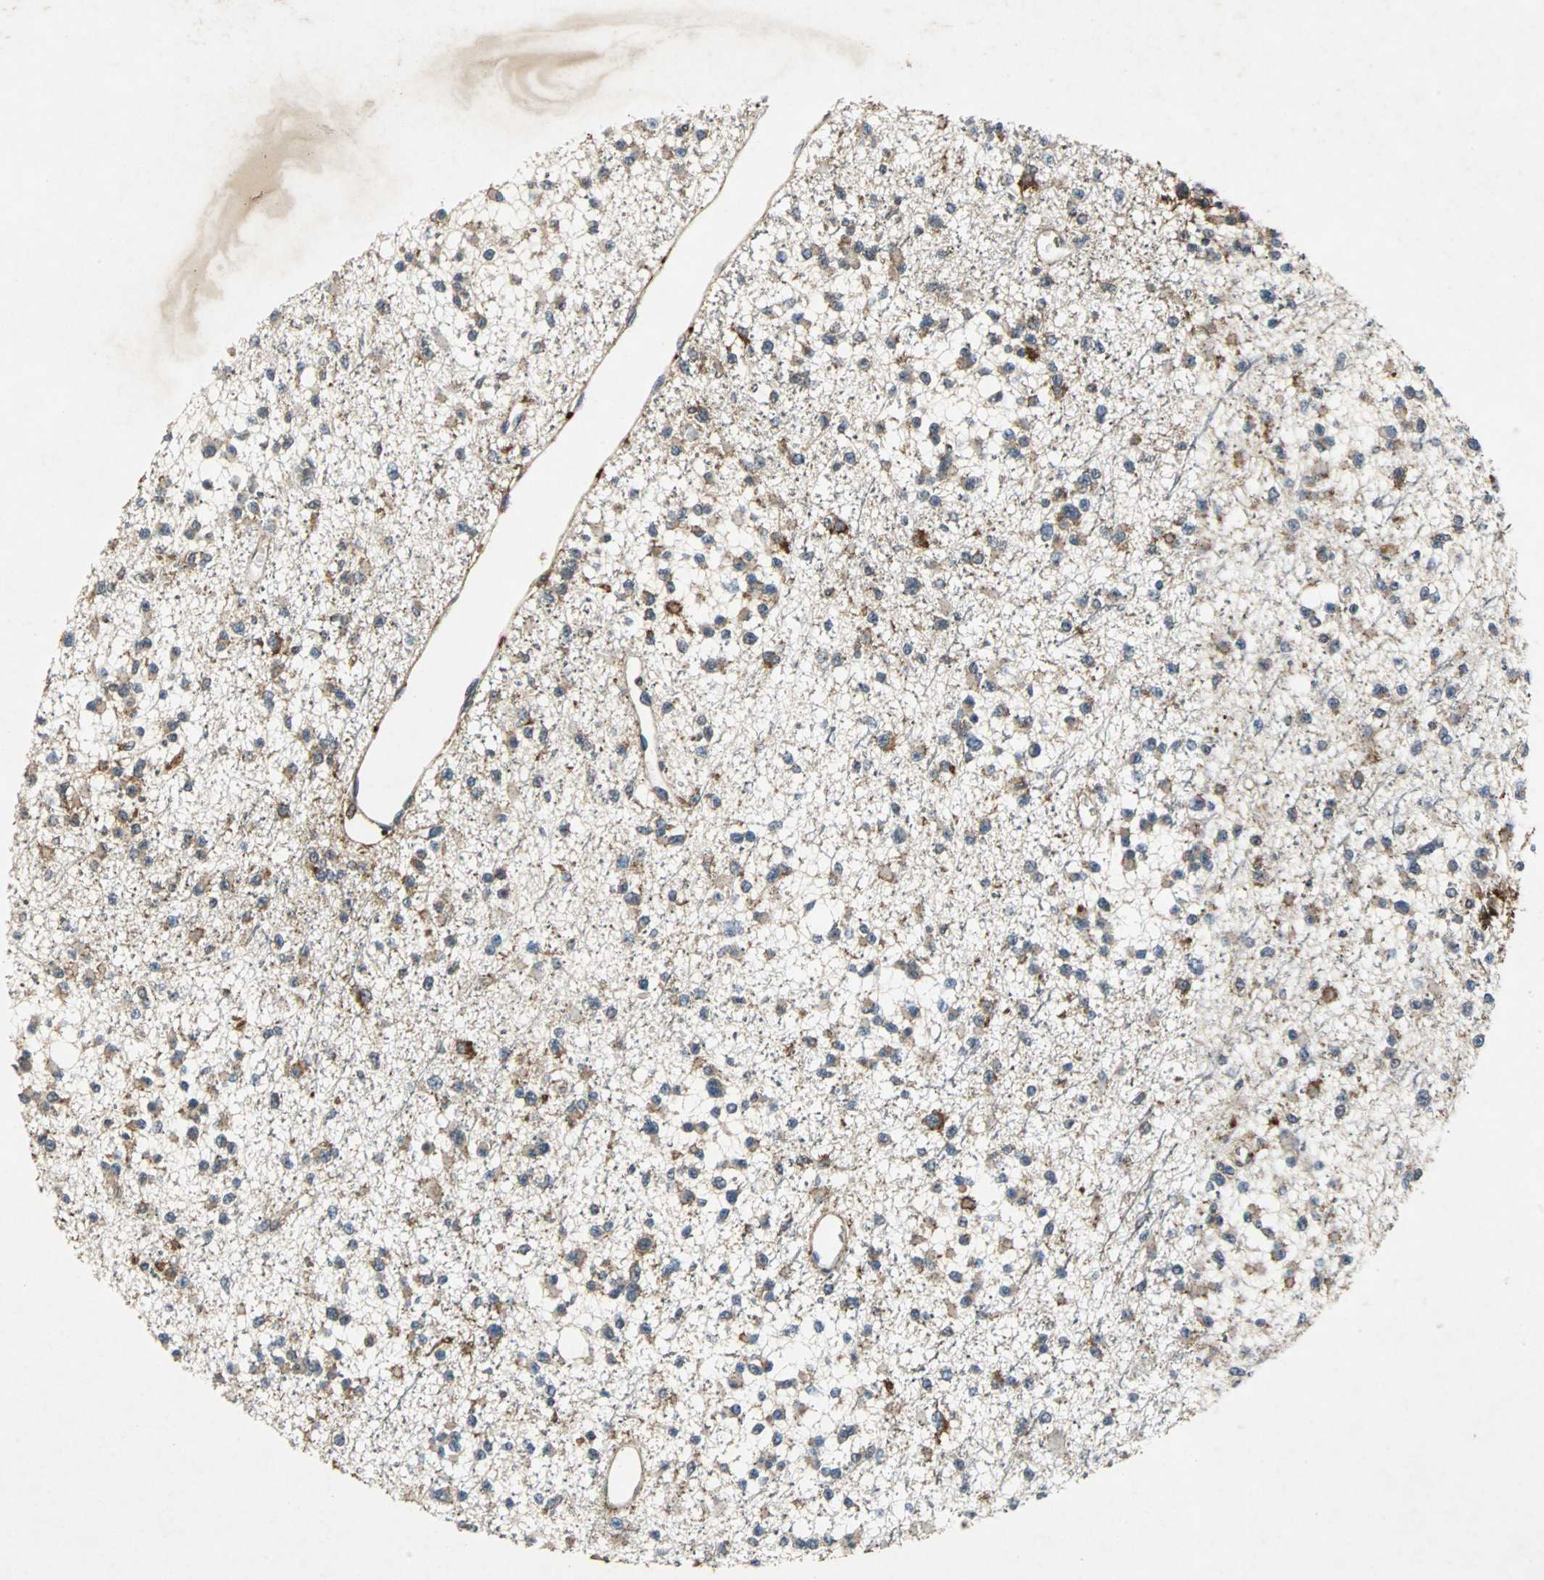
{"staining": {"intensity": "moderate", "quantity": ">75%", "location": "cytoplasmic/membranous"}, "tissue": "glioma", "cell_type": "Tumor cells", "image_type": "cancer", "snomed": [{"axis": "morphology", "description": "Glioma, malignant, Low grade"}, {"axis": "topography", "description": "Brain"}], "caption": "About >75% of tumor cells in human glioma demonstrate moderate cytoplasmic/membranous protein staining as visualized by brown immunohistochemical staining.", "gene": "NAA10", "patient": {"sex": "female", "age": 22}}